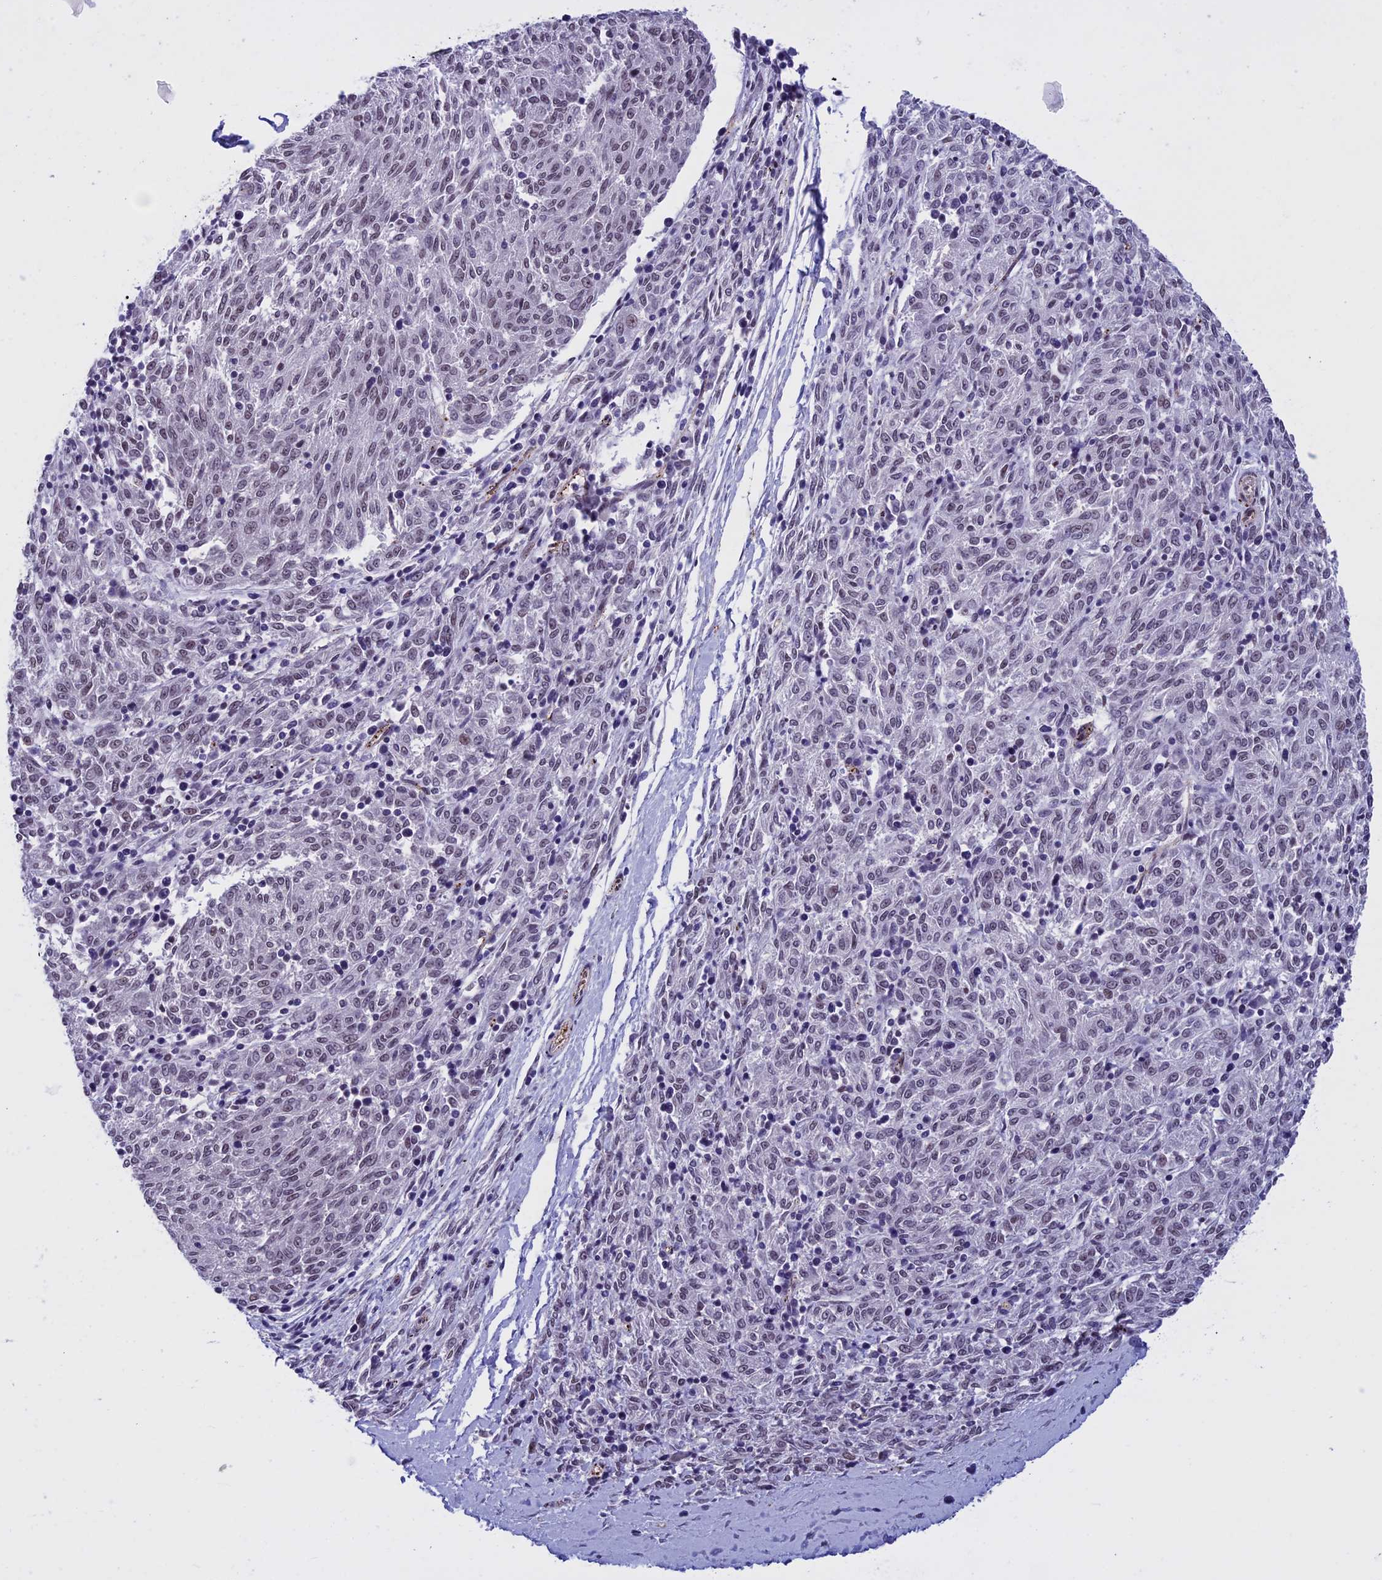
{"staining": {"intensity": "weak", "quantity": "25%-75%", "location": "nuclear"}, "tissue": "melanoma", "cell_type": "Tumor cells", "image_type": "cancer", "snomed": [{"axis": "morphology", "description": "Malignant melanoma, NOS"}, {"axis": "topography", "description": "Skin"}], "caption": "Human melanoma stained with a protein marker reveals weak staining in tumor cells.", "gene": "NIPBL", "patient": {"sex": "female", "age": 72}}